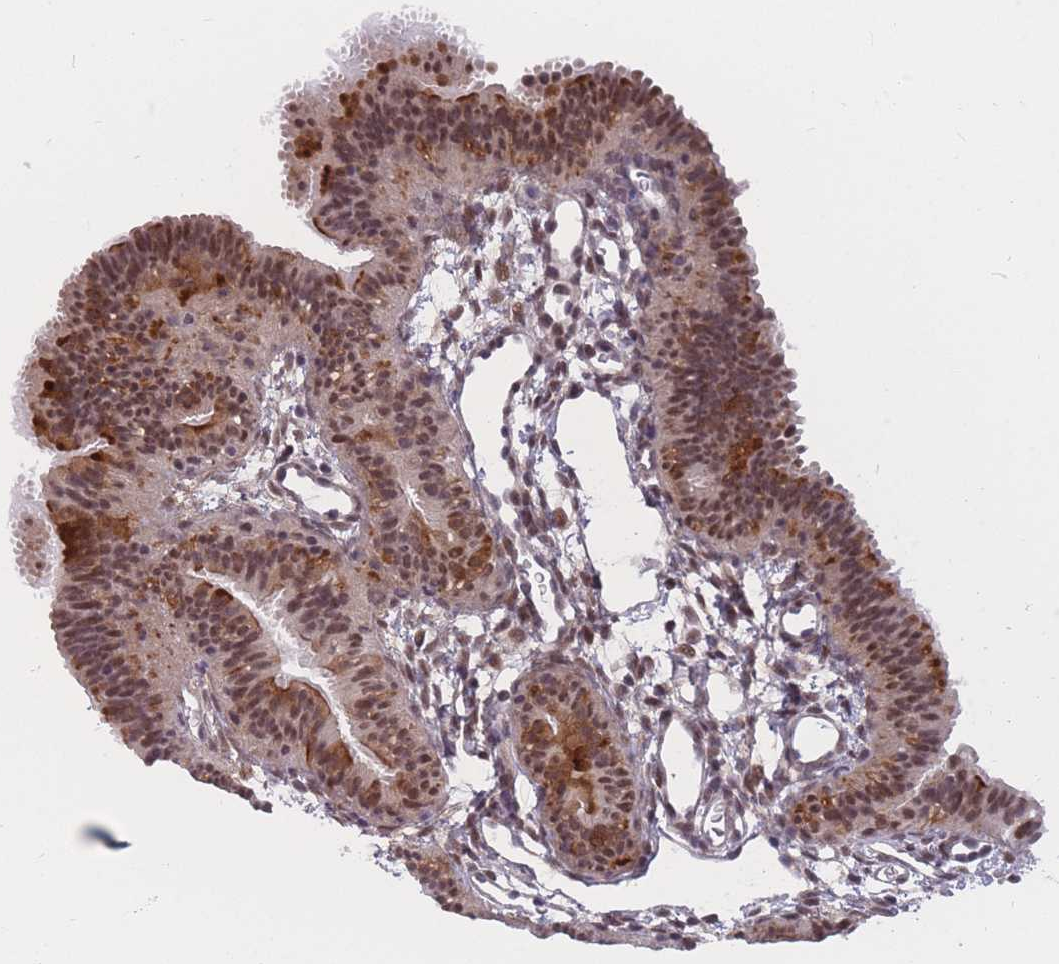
{"staining": {"intensity": "moderate", "quantity": "25%-75%", "location": "cytoplasmic/membranous,nuclear"}, "tissue": "fallopian tube", "cell_type": "Glandular cells", "image_type": "normal", "snomed": [{"axis": "morphology", "description": "Normal tissue, NOS"}, {"axis": "topography", "description": "Fallopian tube"}], "caption": "This is a photomicrograph of immunohistochemistry staining of unremarkable fallopian tube, which shows moderate positivity in the cytoplasmic/membranous,nuclear of glandular cells.", "gene": "BCL9L", "patient": {"sex": "female", "age": 35}}